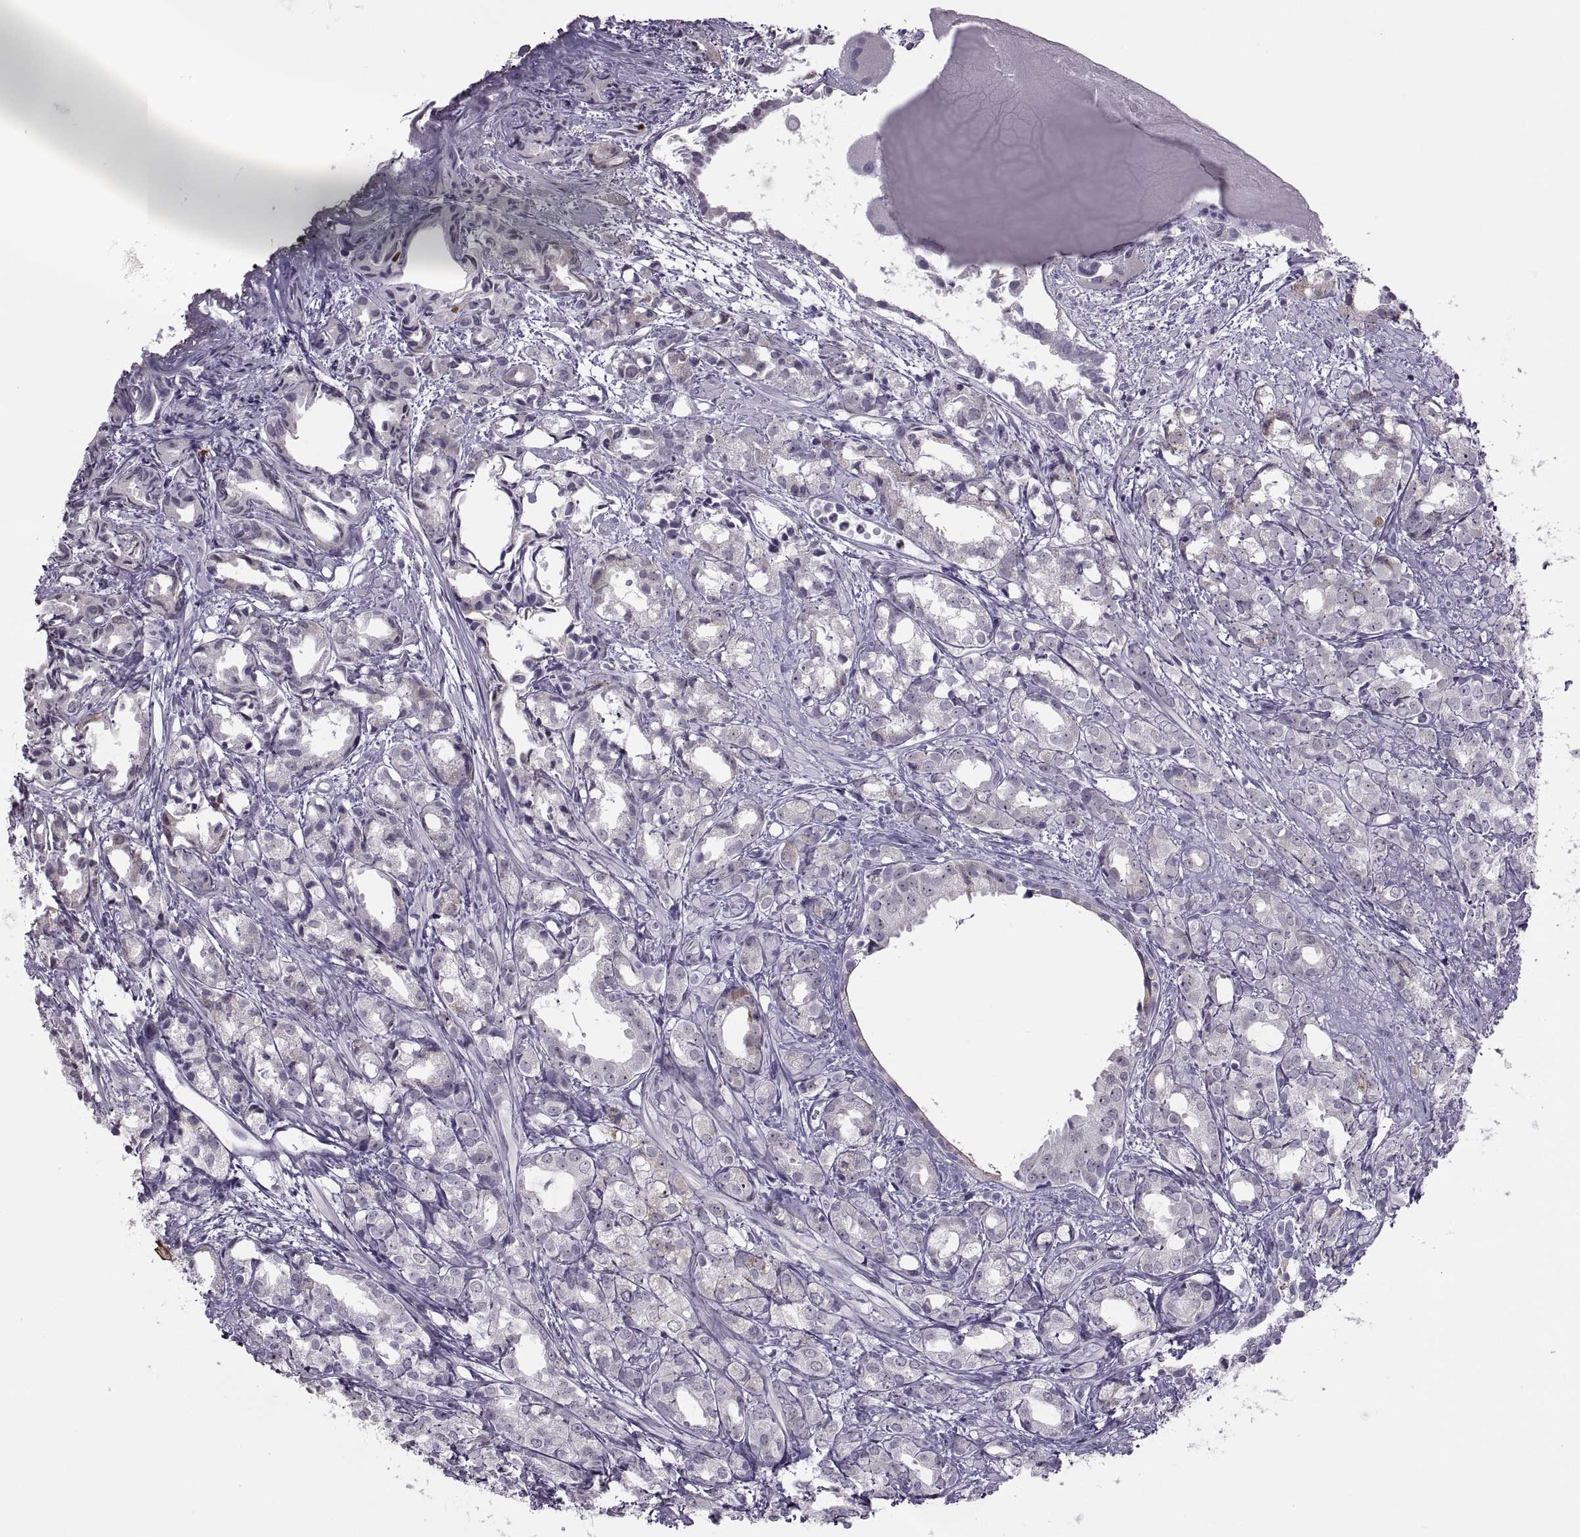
{"staining": {"intensity": "negative", "quantity": "none", "location": "none"}, "tissue": "prostate cancer", "cell_type": "Tumor cells", "image_type": "cancer", "snomed": [{"axis": "morphology", "description": "Adenocarcinoma, High grade"}, {"axis": "topography", "description": "Prostate"}], "caption": "IHC of prostate cancer (adenocarcinoma (high-grade)) displays no staining in tumor cells.", "gene": "ASIC2", "patient": {"sex": "male", "age": 79}}